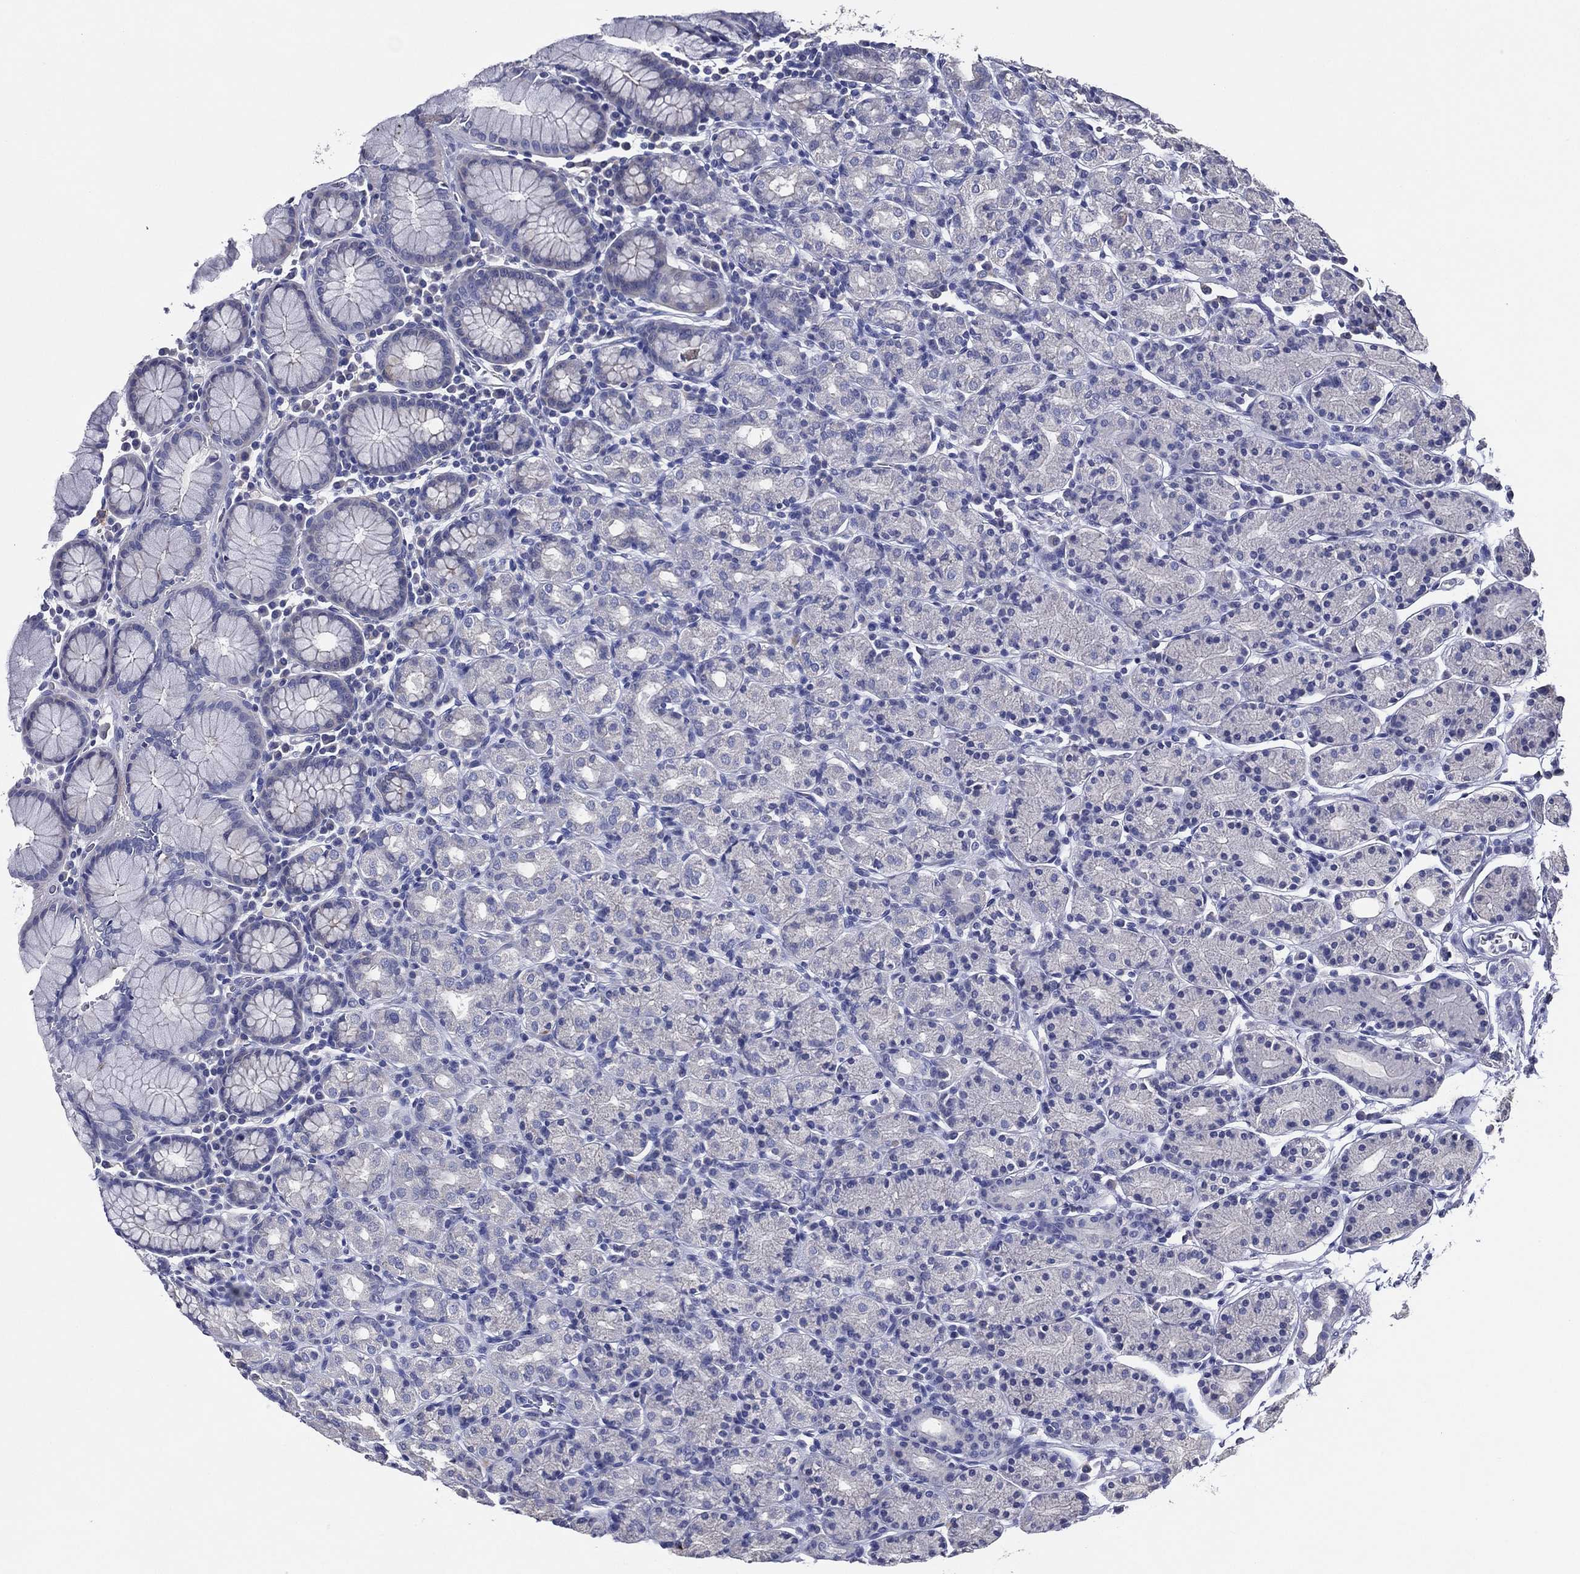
{"staining": {"intensity": "negative", "quantity": "none", "location": "none"}, "tissue": "stomach", "cell_type": "Glandular cells", "image_type": "normal", "snomed": [{"axis": "morphology", "description": "Normal tissue, NOS"}, {"axis": "topography", "description": "Stomach, upper"}, {"axis": "topography", "description": "Stomach"}], "caption": "DAB immunohistochemical staining of normal stomach reveals no significant positivity in glandular cells.", "gene": "TFAP2A", "patient": {"sex": "male", "age": 62}}